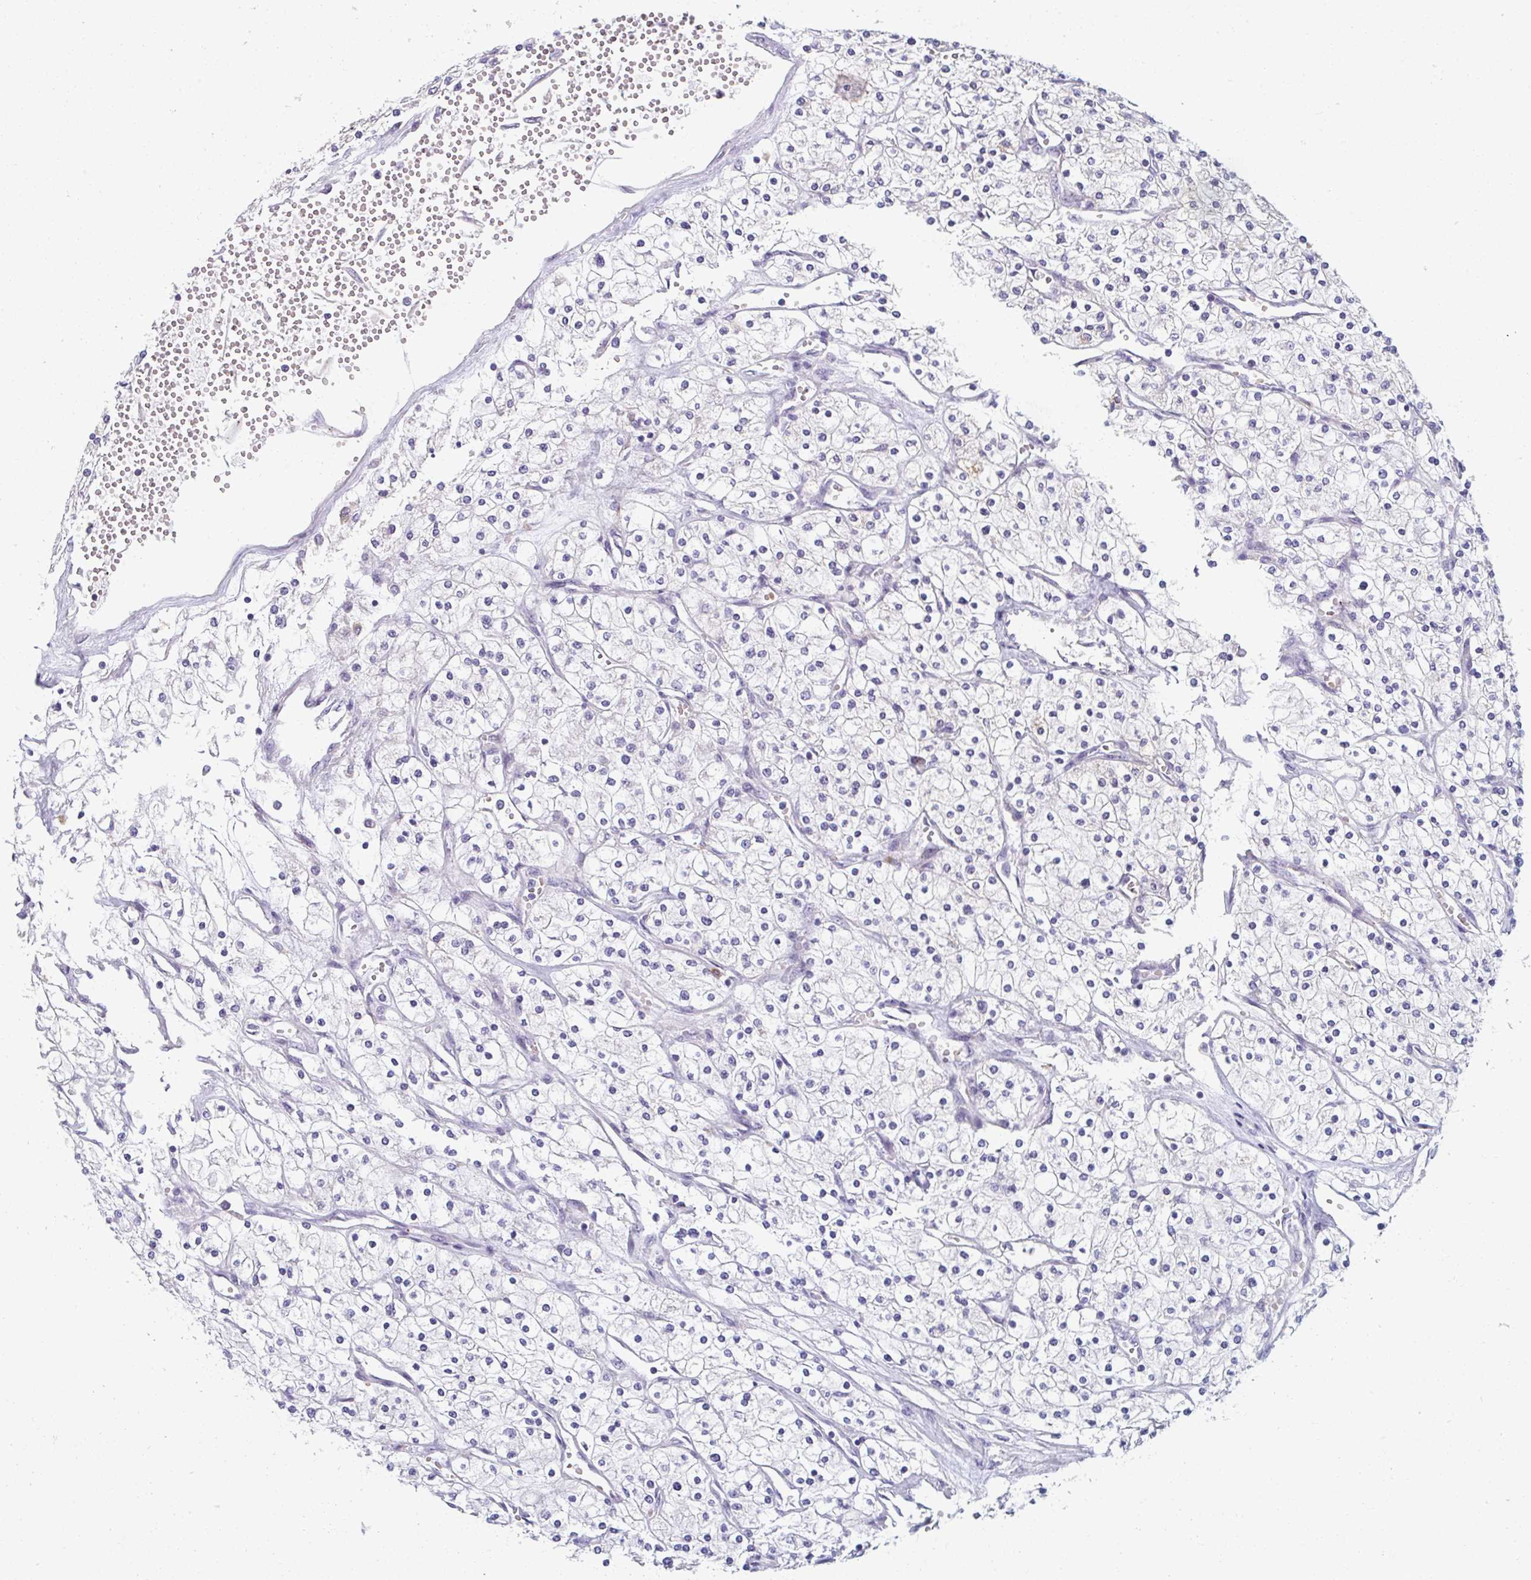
{"staining": {"intensity": "negative", "quantity": "none", "location": "none"}, "tissue": "renal cancer", "cell_type": "Tumor cells", "image_type": "cancer", "snomed": [{"axis": "morphology", "description": "Adenocarcinoma, NOS"}, {"axis": "topography", "description": "Kidney"}], "caption": "A micrograph of human renal cancer (adenocarcinoma) is negative for staining in tumor cells.", "gene": "EIF1AD", "patient": {"sex": "male", "age": 80}}